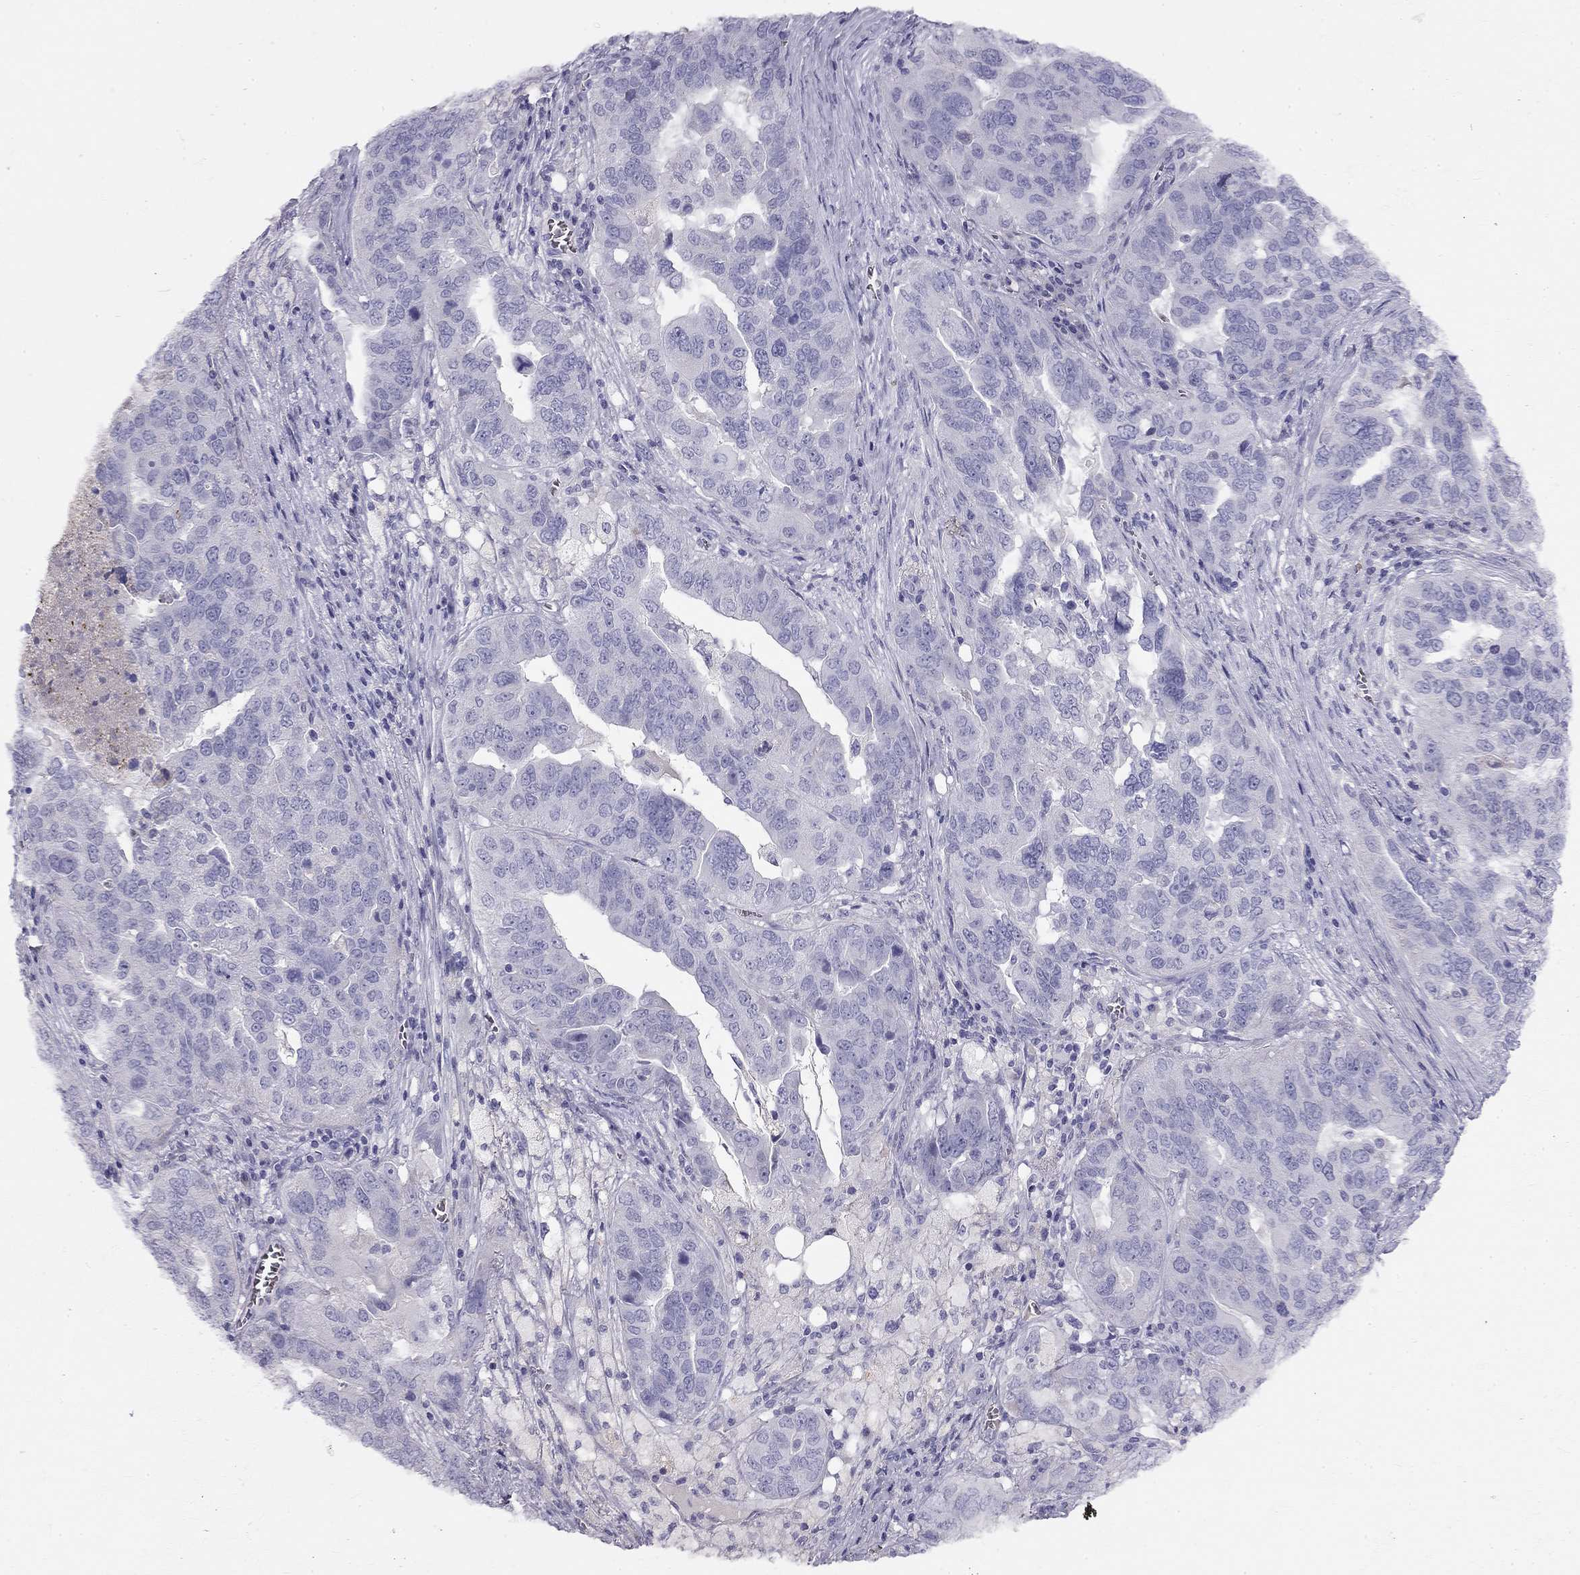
{"staining": {"intensity": "negative", "quantity": "none", "location": "none"}, "tissue": "ovarian cancer", "cell_type": "Tumor cells", "image_type": "cancer", "snomed": [{"axis": "morphology", "description": "Carcinoma, endometroid"}, {"axis": "topography", "description": "Soft tissue"}, {"axis": "topography", "description": "Ovary"}], "caption": "A micrograph of ovarian cancer (endometroid carcinoma) stained for a protein displays no brown staining in tumor cells. (IHC, brightfield microscopy, high magnification).", "gene": "RHD", "patient": {"sex": "female", "age": 52}}